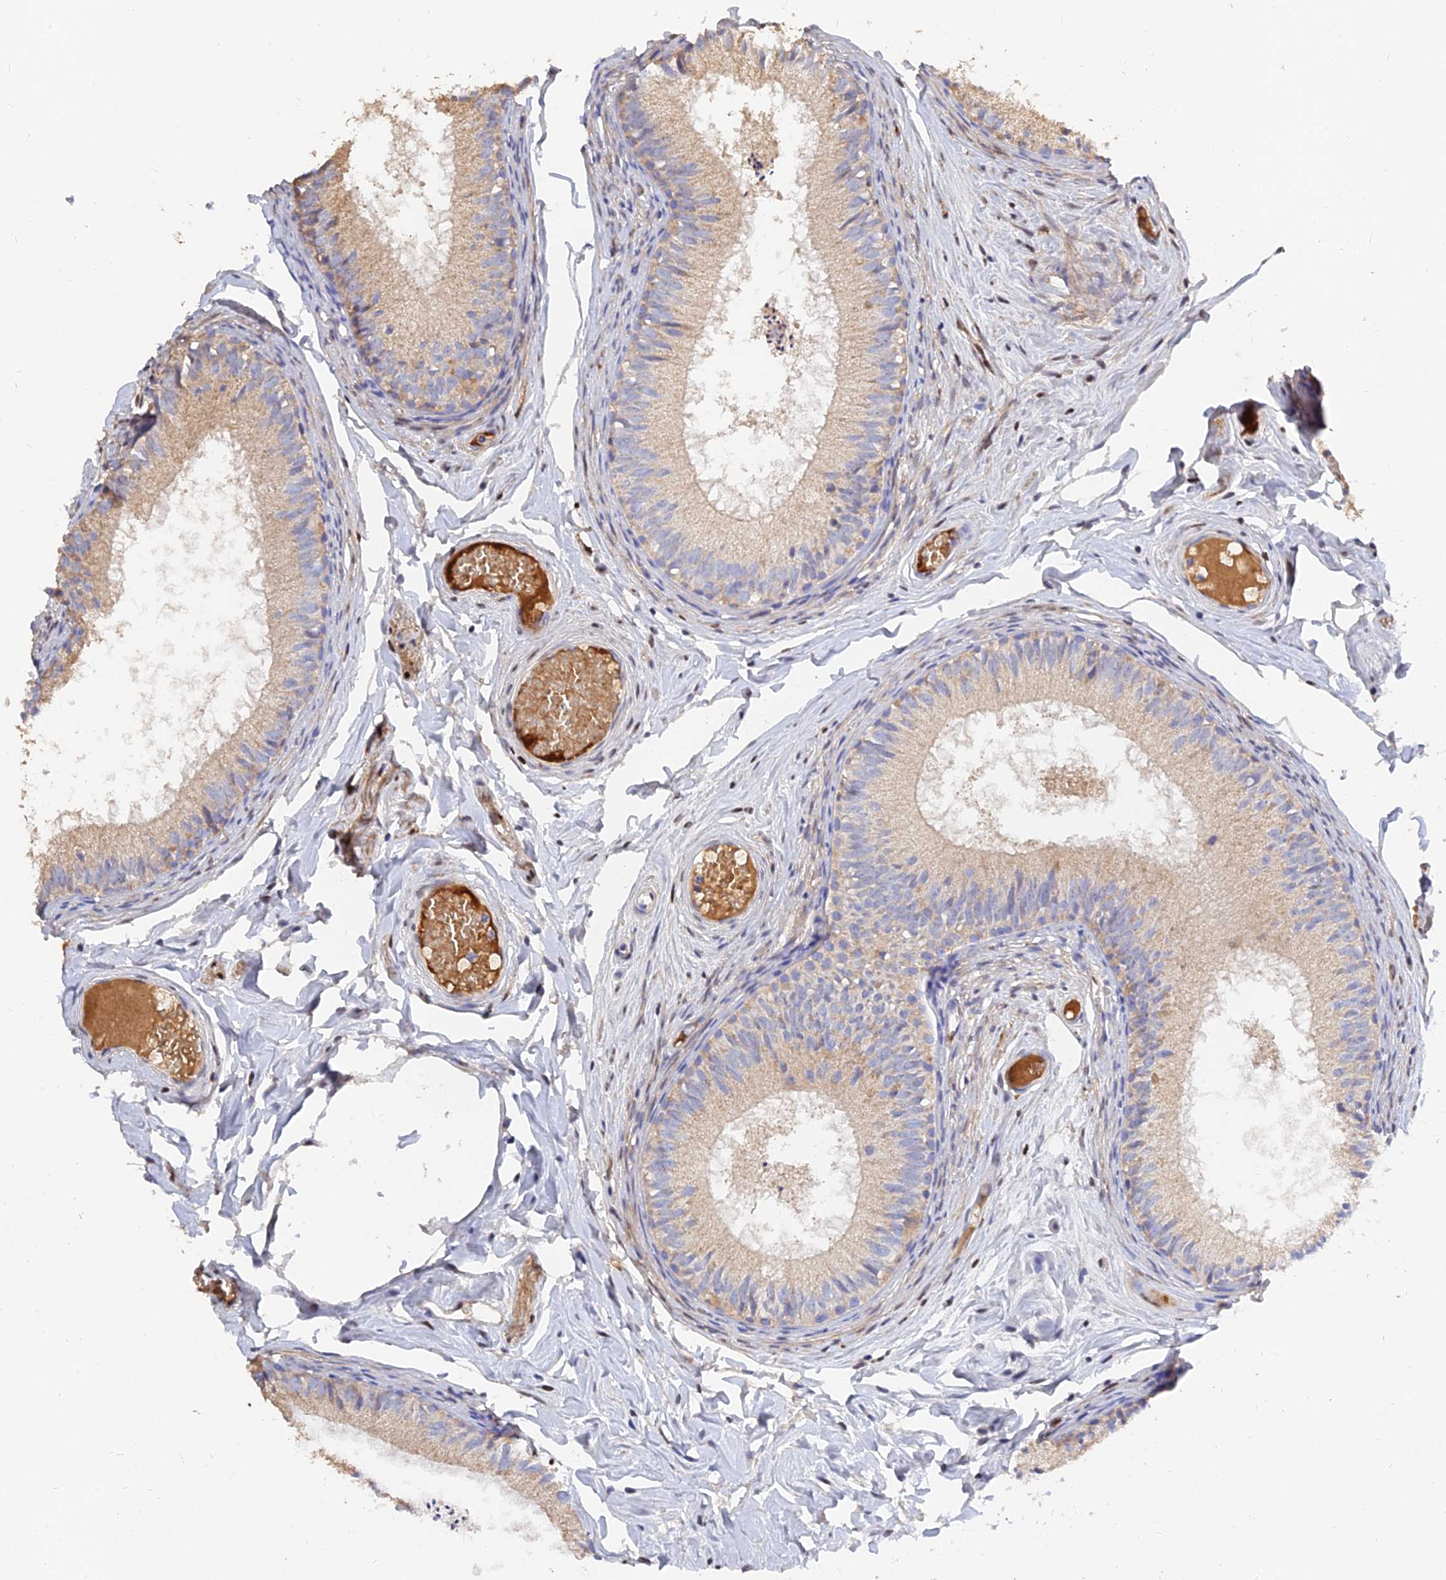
{"staining": {"intensity": "moderate", "quantity": "25%-75%", "location": "cytoplasmic/membranous"}, "tissue": "epididymis", "cell_type": "Glandular cells", "image_type": "normal", "snomed": [{"axis": "morphology", "description": "Normal tissue, NOS"}, {"axis": "topography", "description": "Epididymis"}], "caption": "Glandular cells demonstrate medium levels of moderate cytoplasmic/membranous staining in about 25%-75% of cells in benign human epididymis.", "gene": "MRPL35", "patient": {"sex": "male", "age": 46}}